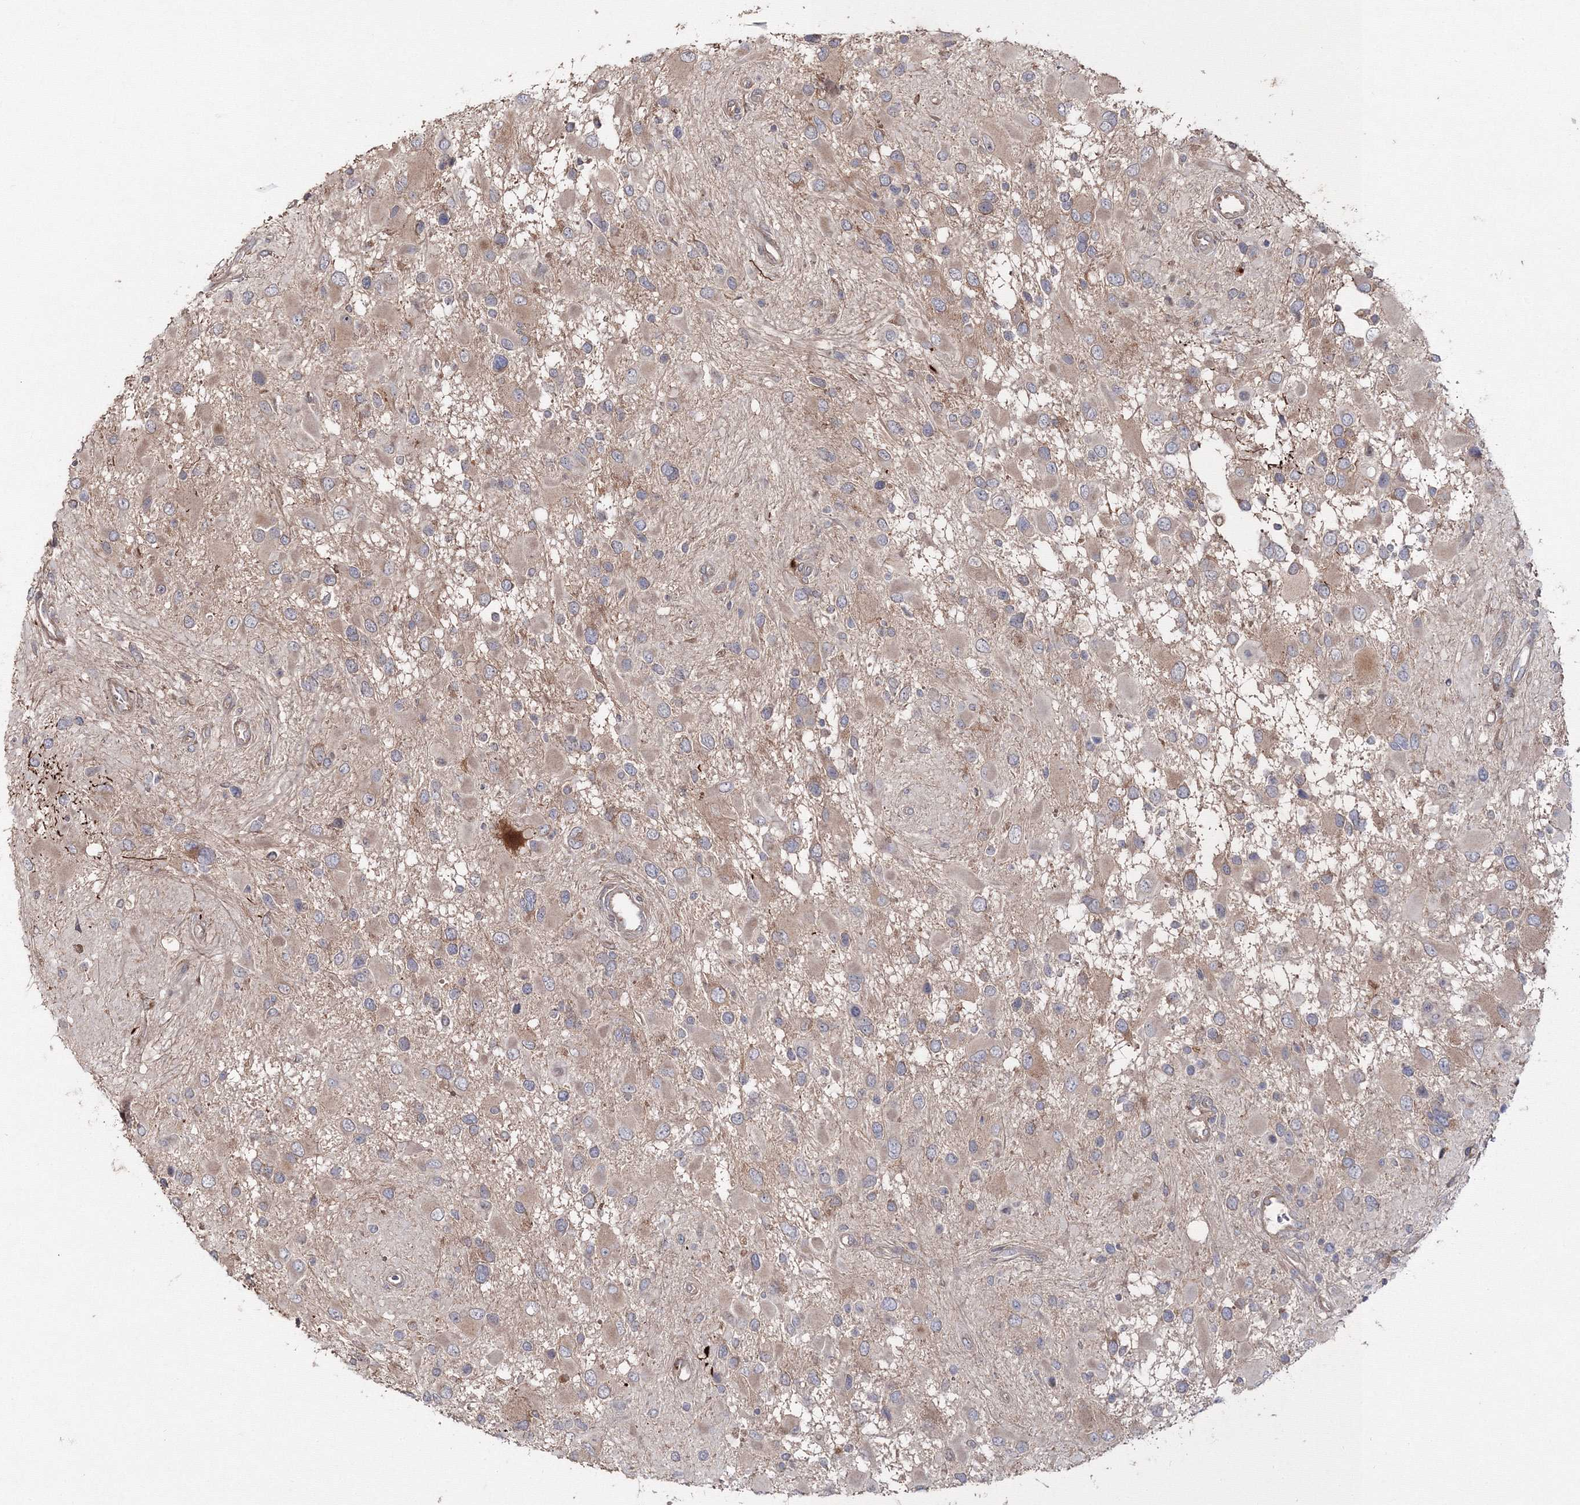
{"staining": {"intensity": "weak", "quantity": ">75%", "location": "cytoplasmic/membranous"}, "tissue": "glioma", "cell_type": "Tumor cells", "image_type": "cancer", "snomed": [{"axis": "morphology", "description": "Glioma, malignant, High grade"}, {"axis": "topography", "description": "Brain"}], "caption": "Protein staining of high-grade glioma (malignant) tissue reveals weak cytoplasmic/membranous expression in about >75% of tumor cells.", "gene": "DDO", "patient": {"sex": "male", "age": 53}}